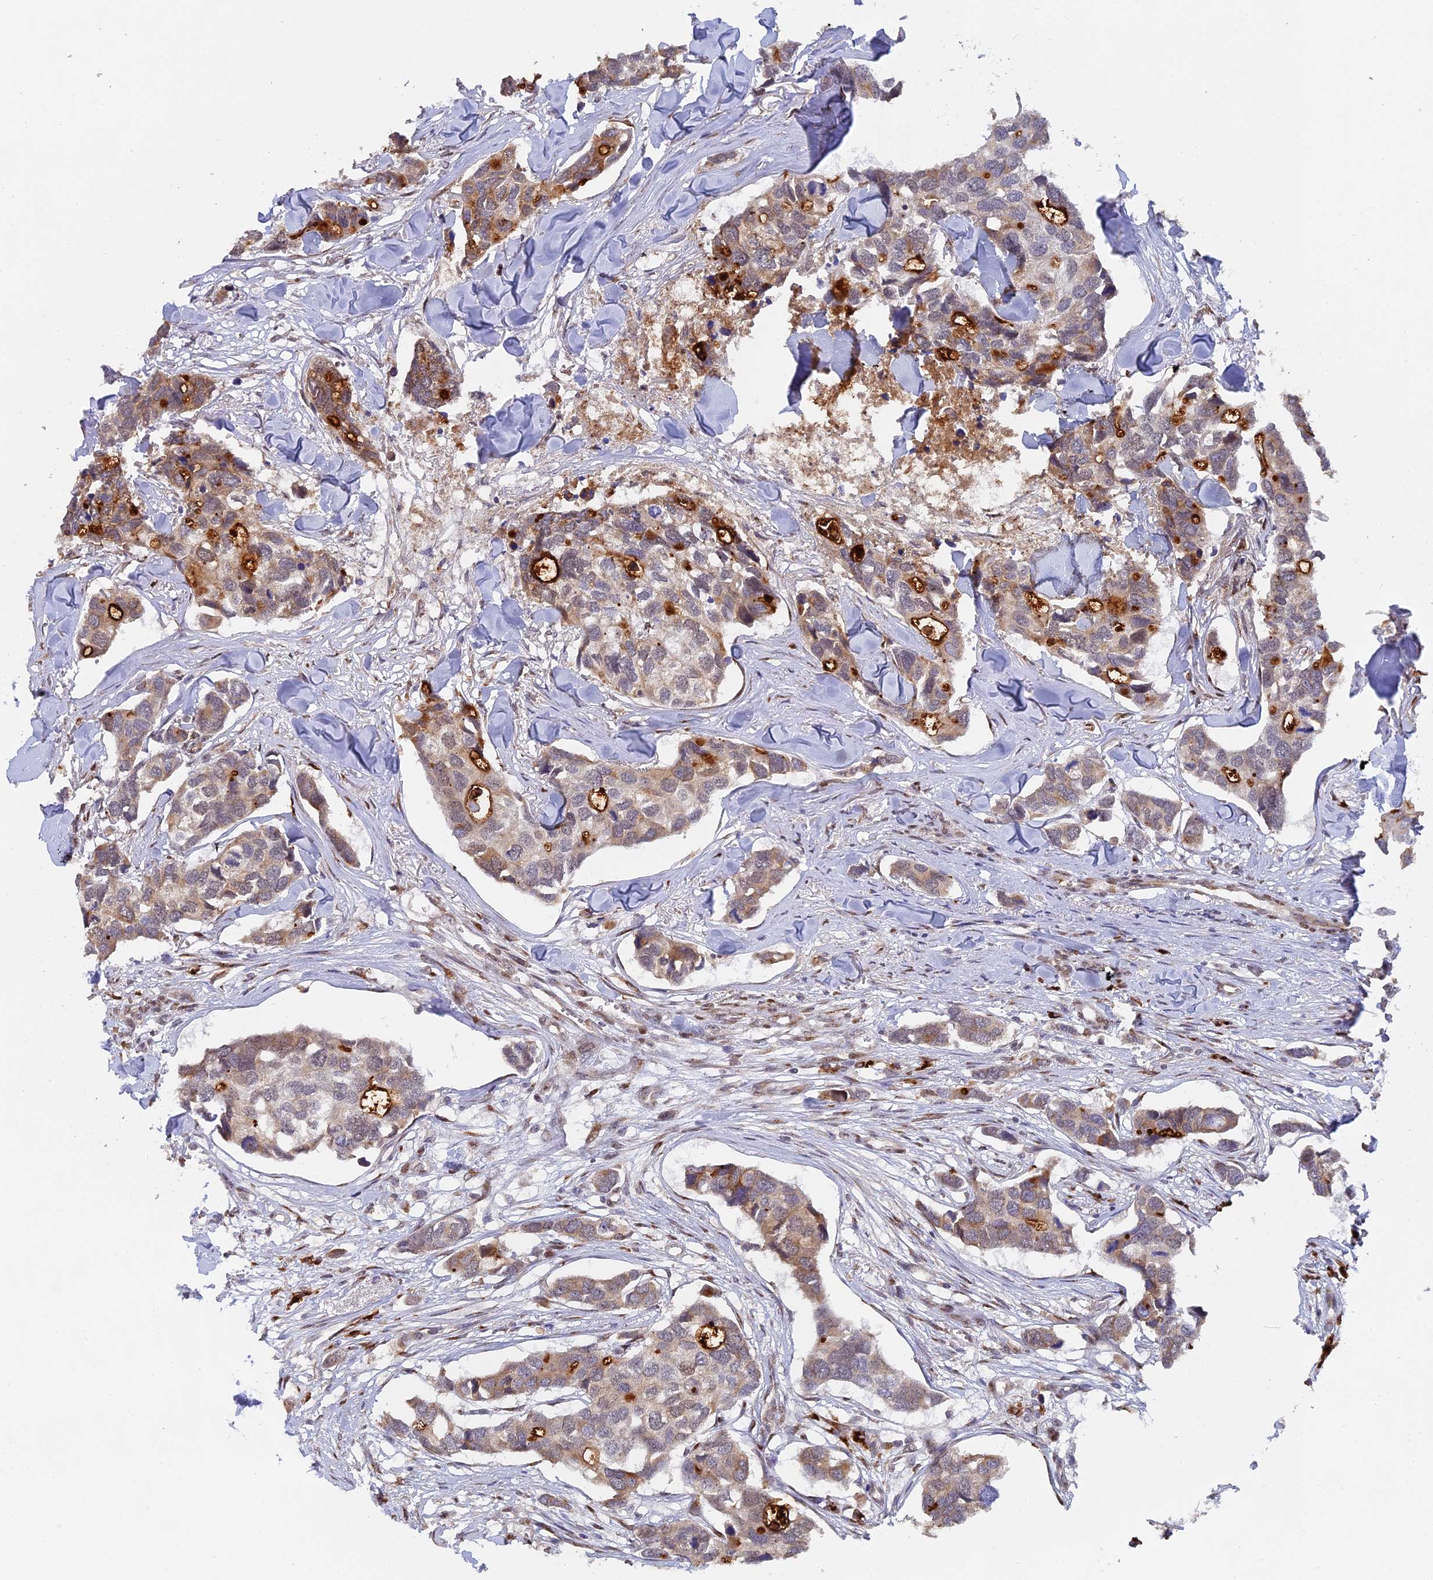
{"staining": {"intensity": "moderate", "quantity": "25%-75%", "location": "cytoplasmic/membranous"}, "tissue": "breast cancer", "cell_type": "Tumor cells", "image_type": "cancer", "snomed": [{"axis": "morphology", "description": "Duct carcinoma"}, {"axis": "topography", "description": "Breast"}], "caption": "Immunohistochemistry micrograph of neoplastic tissue: breast invasive ductal carcinoma stained using IHC reveals medium levels of moderate protein expression localized specifically in the cytoplasmic/membranous of tumor cells, appearing as a cytoplasmic/membranous brown color.", "gene": "SNX17", "patient": {"sex": "female", "age": 83}}